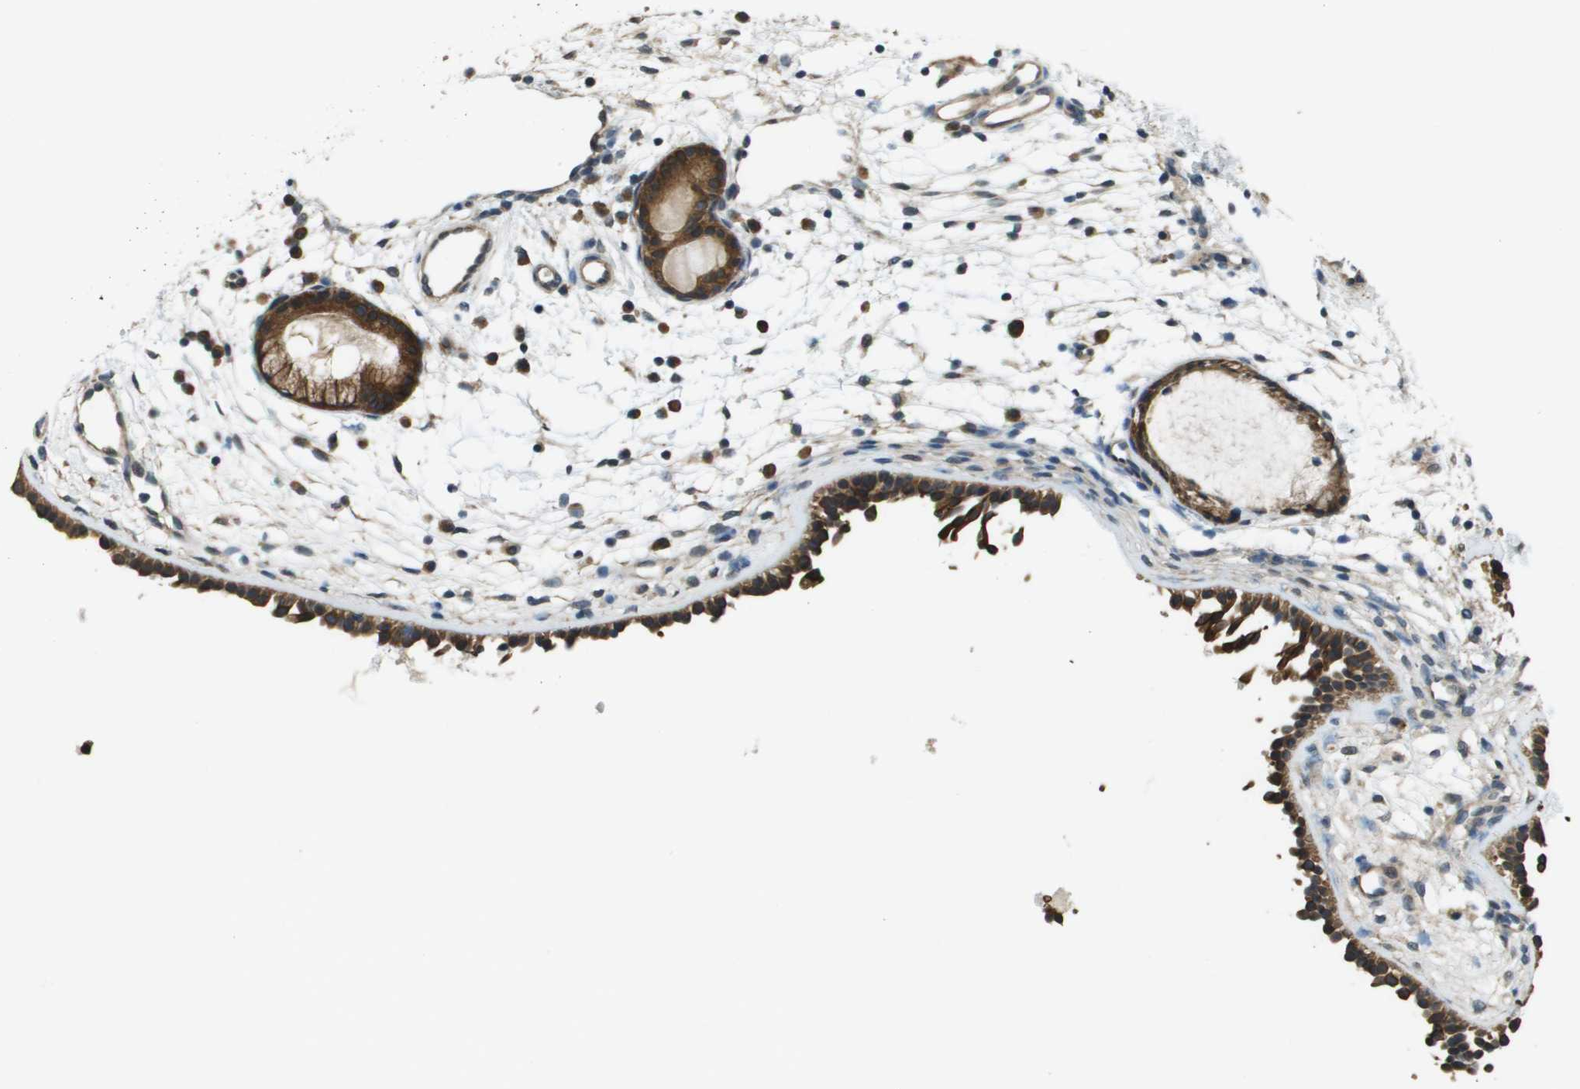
{"staining": {"intensity": "strong", "quantity": ">75%", "location": "cytoplasmic/membranous"}, "tissue": "nasopharynx", "cell_type": "Respiratory epithelial cells", "image_type": "normal", "snomed": [{"axis": "morphology", "description": "Normal tissue, NOS"}, {"axis": "topography", "description": "Nasopharynx"}], "caption": "Immunohistochemical staining of unremarkable human nasopharynx displays >75% levels of strong cytoplasmic/membranous protein positivity in approximately >75% of respiratory epithelial cells.", "gene": "CDKN2C", "patient": {"sex": "male", "age": 21}}